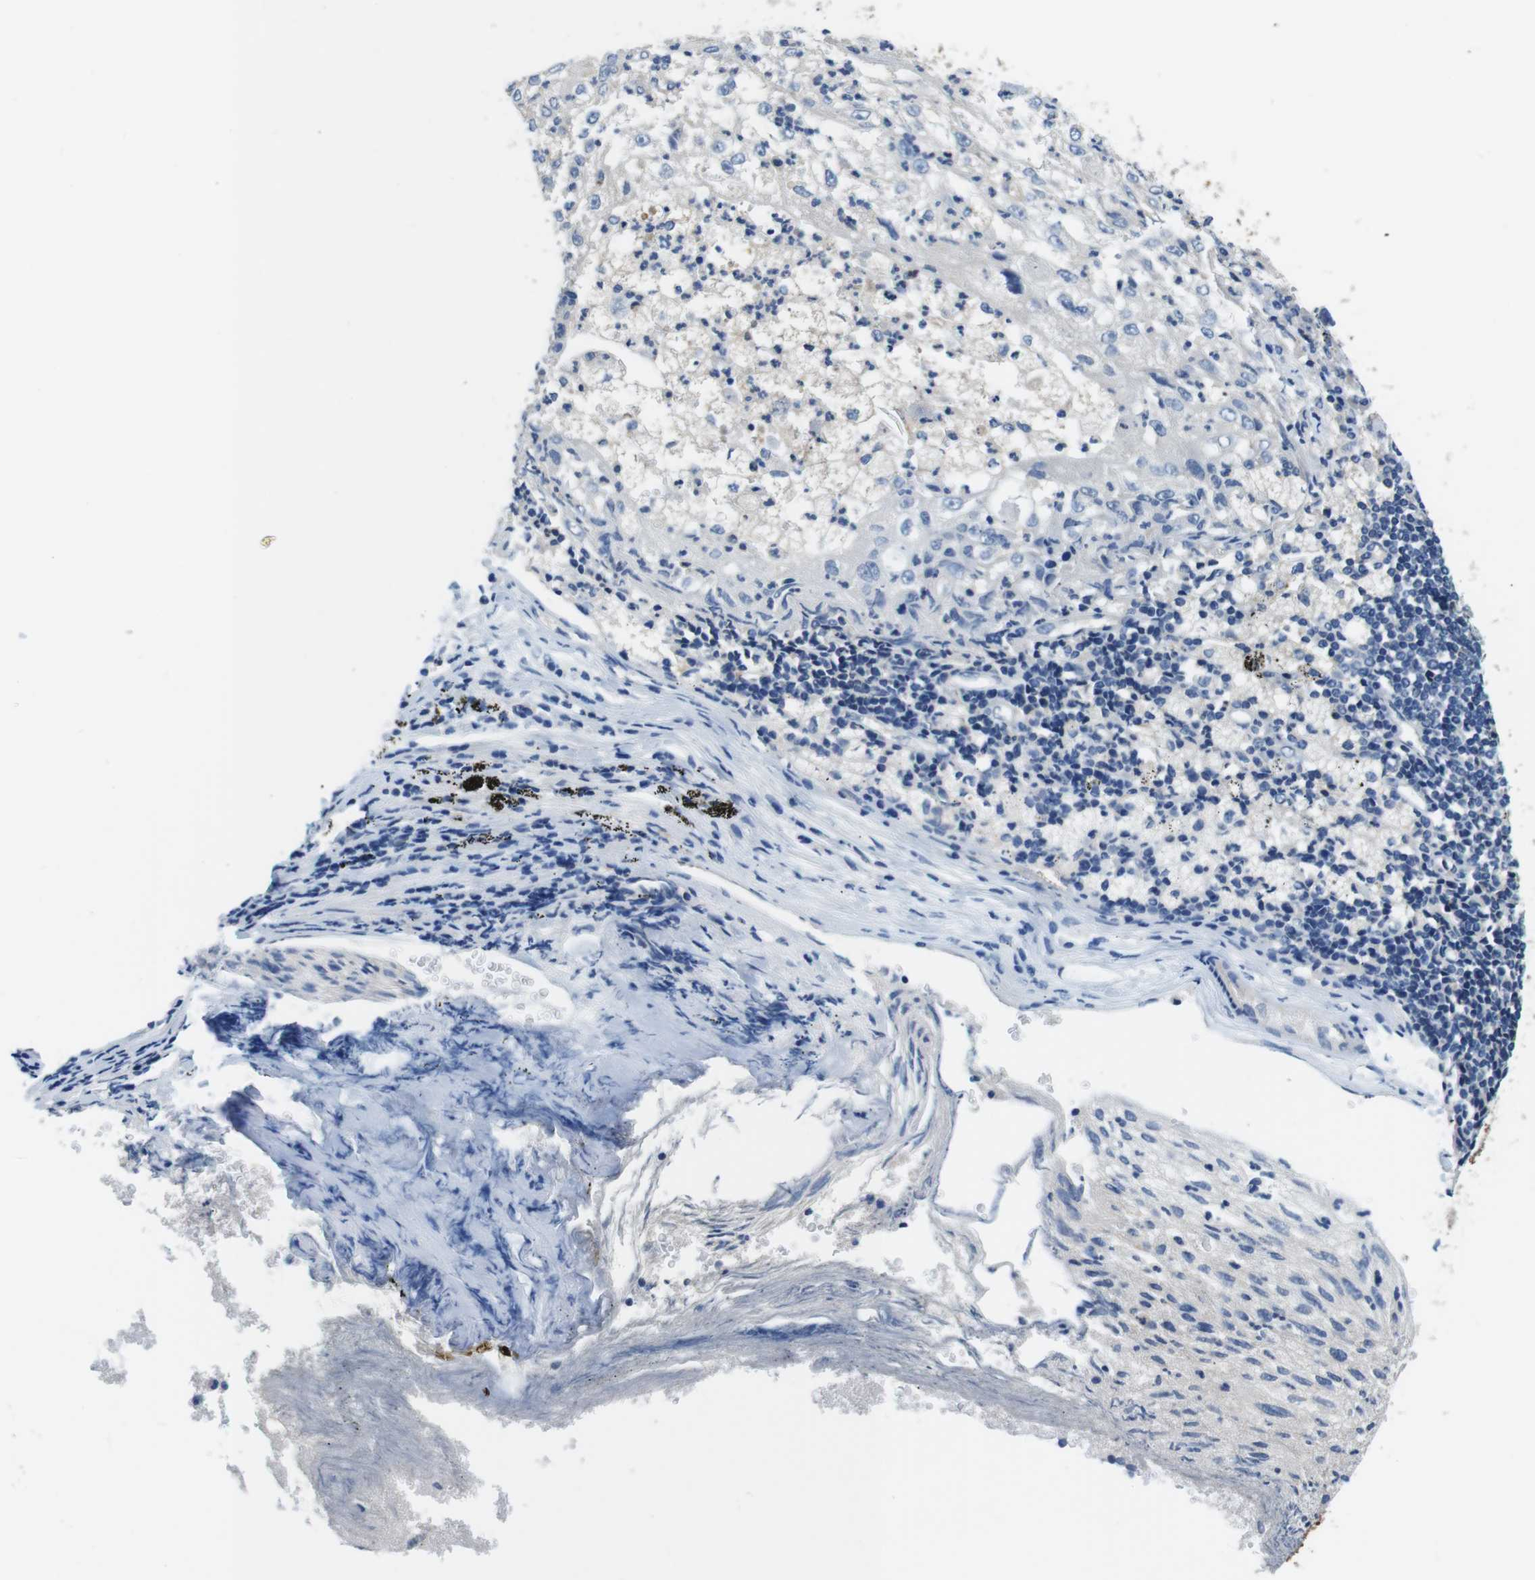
{"staining": {"intensity": "negative", "quantity": "none", "location": "none"}, "tissue": "lung cancer", "cell_type": "Tumor cells", "image_type": "cancer", "snomed": [{"axis": "morphology", "description": "Inflammation, NOS"}, {"axis": "morphology", "description": "Squamous cell carcinoma, NOS"}, {"axis": "topography", "description": "Lymph node"}, {"axis": "topography", "description": "Soft tissue"}, {"axis": "topography", "description": "Lung"}], "caption": "DAB (3,3'-diaminobenzidine) immunohistochemical staining of human lung squamous cell carcinoma demonstrates no significant staining in tumor cells.", "gene": "DENND4C", "patient": {"sex": "male", "age": 66}}